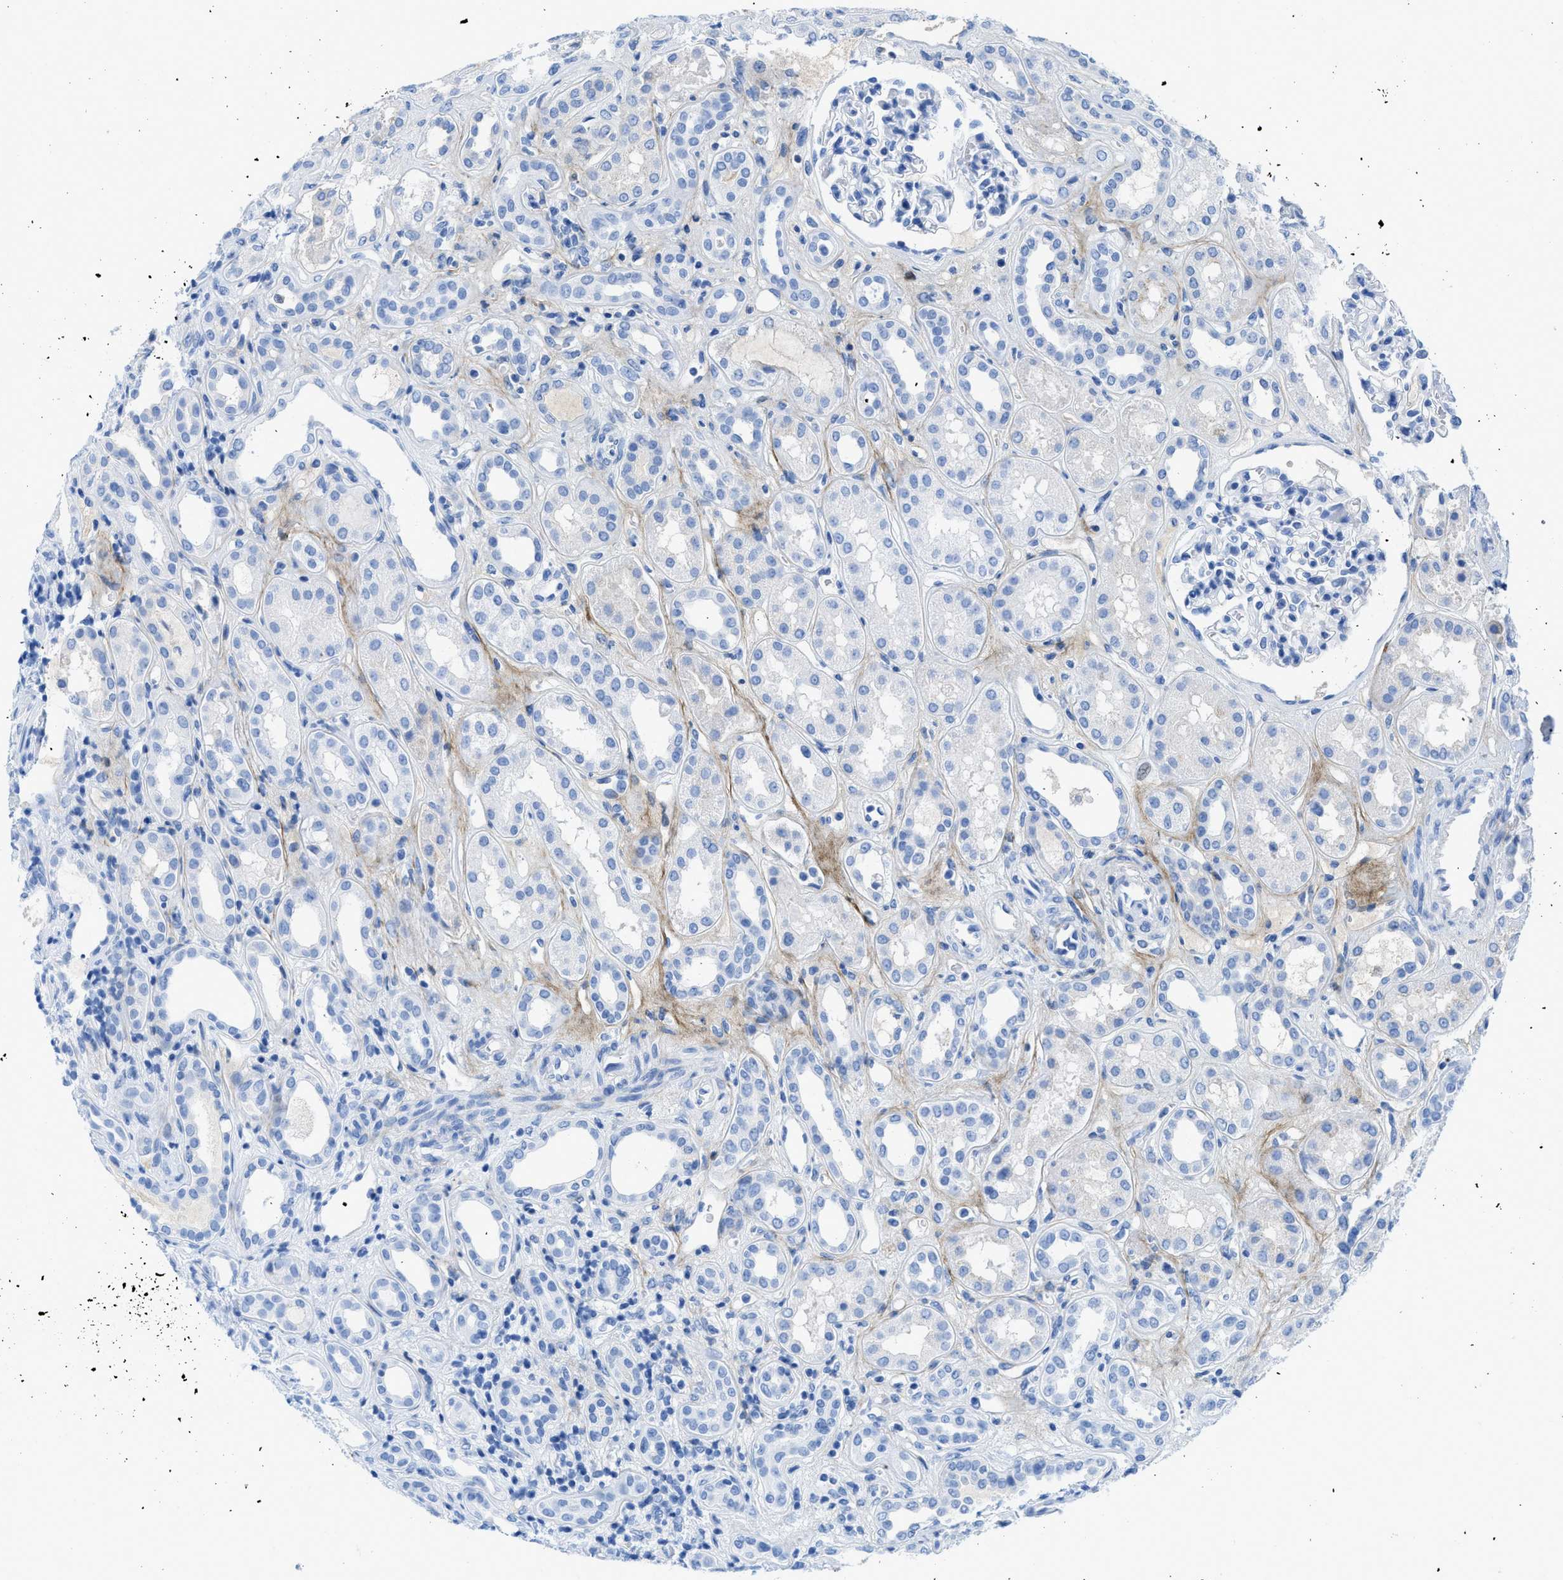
{"staining": {"intensity": "negative", "quantity": "none", "location": "none"}, "tissue": "kidney", "cell_type": "Cells in glomeruli", "image_type": "normal", "snomed": [{"axis": "morphology", "description": "Normal tissue, NOS"}, {"axis": "topography", "description": "Kidney"}], "caption": "This is an IHC micrograph of unremarkable kidney. There is no expression in cells in glomeruli.", "gene": "COL3A1", "patient": {"sex": "male", "age": 59}}